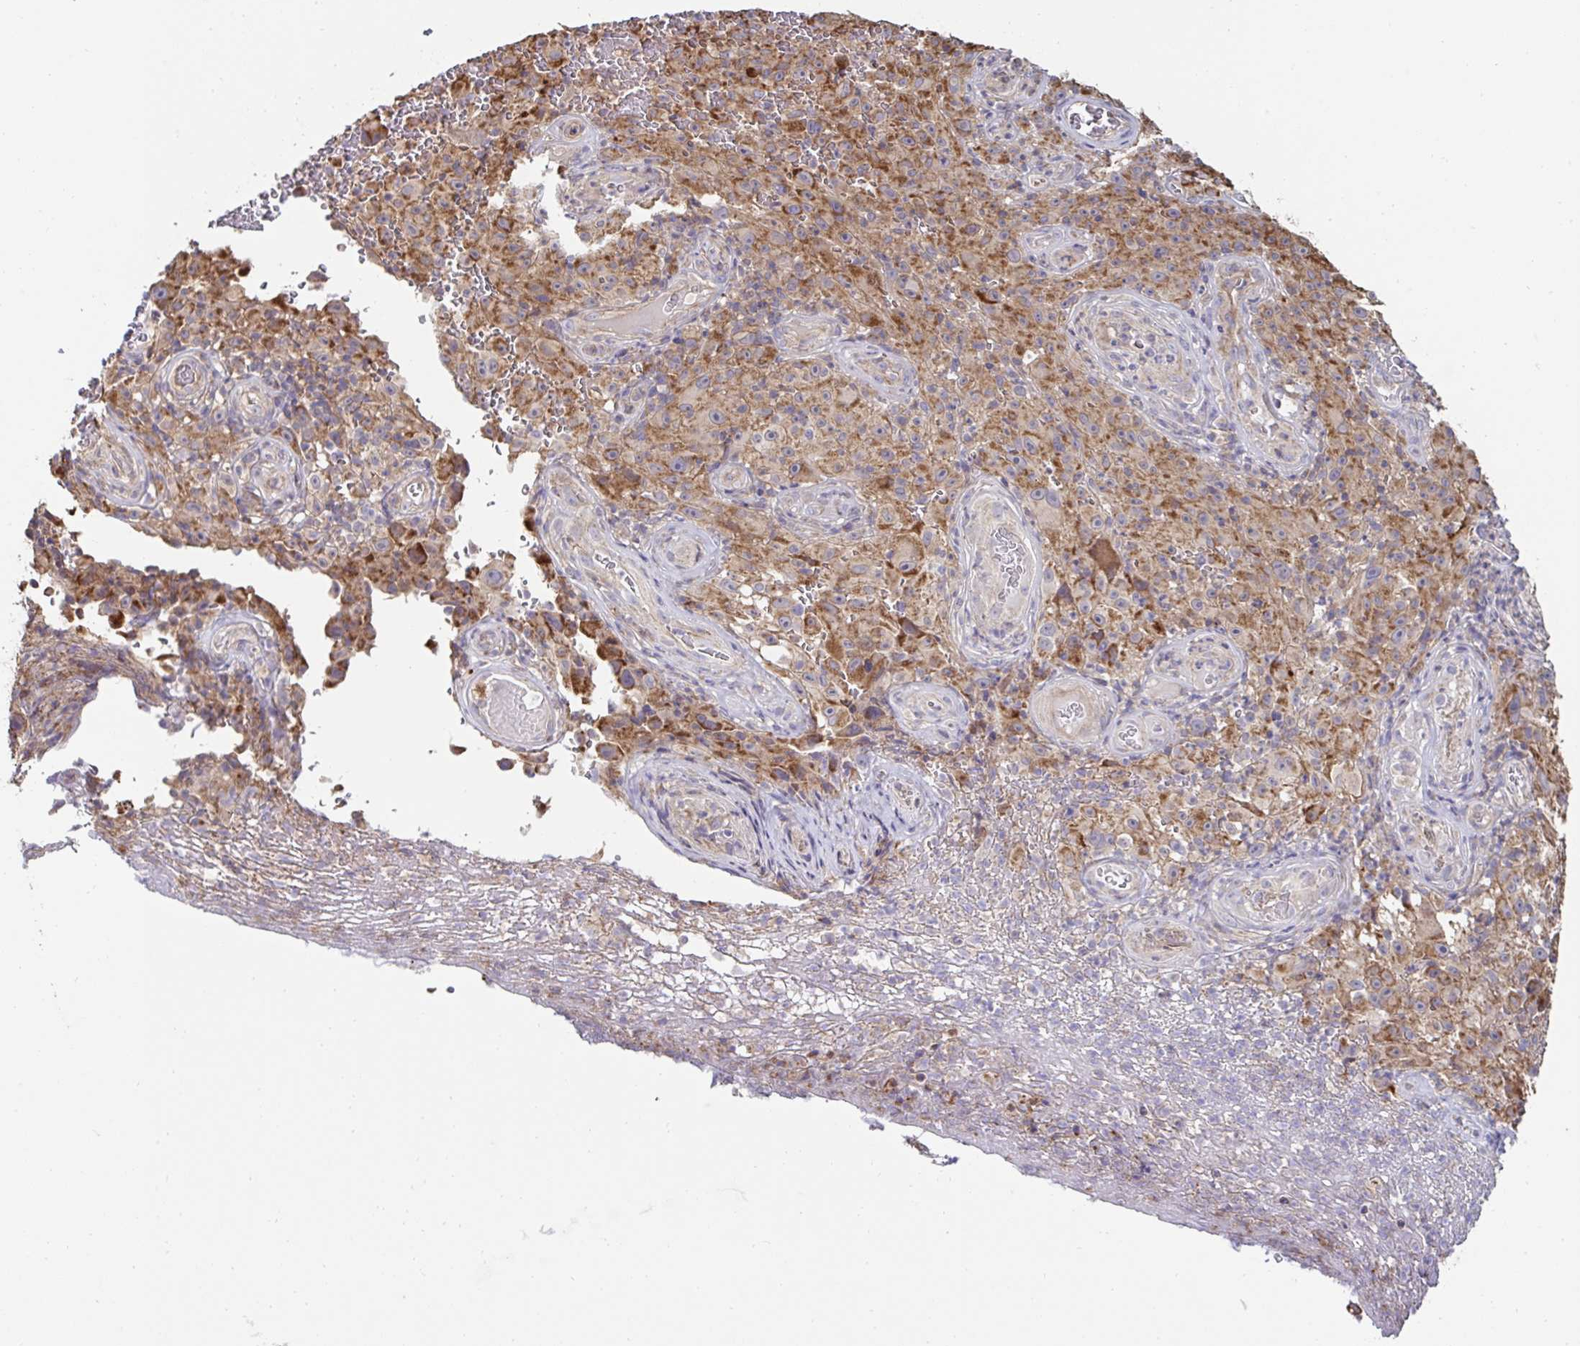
{"staining": {"intensity": "moderate", "quantity": ">75%", "location": "cytoplasmic/membranous"}, "tissue": "melanoma", "cell_type": "Tumor cells", "image_type": "cancer", "snomed": [{"axis": "morphology", "description": "Malignant melanoma, NOS"}, {"axis": "topography", "description": "Skin"}], "caption": "Immunohistochemistry photomicrograph of neoplastic tissue: human malignant melanoma stained using immunohistochemistry (IHC) displays medium levels of moderate protein expression localized specifically in the cytoplasmic/membranous of tumor cells, appearing as a cytoplasmic/membranous brown color.", "gene": "DZANK1", "patient": {"sex": "female", "age": 82}}